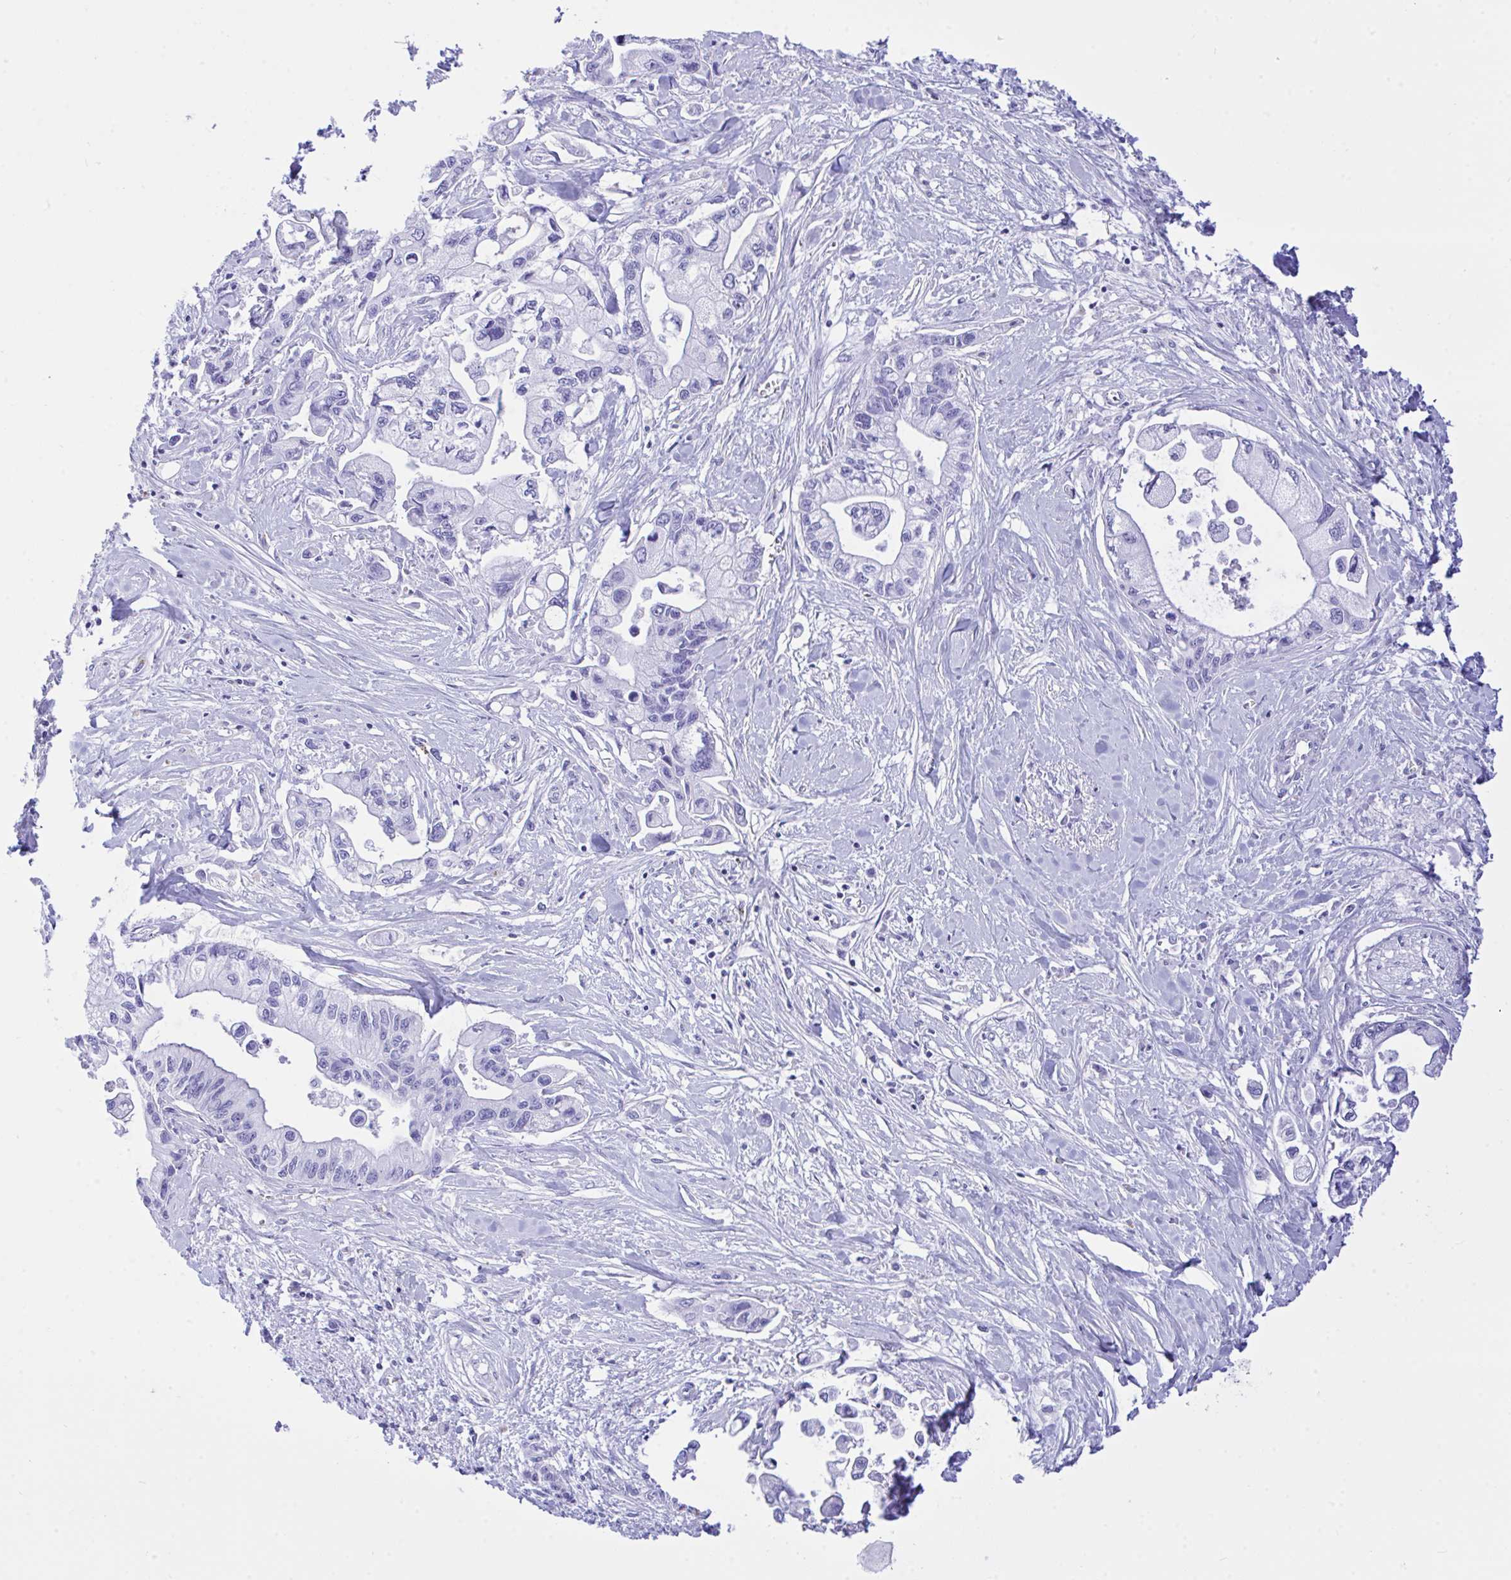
{"staining": {"intensity": "negative", "quantity": "none", "location": "none"}, "tissue": "pancreatic cancer", "cell_type": "Tumor cells", "image_type": "cancer", "snomed": [{"axis": "morphology", "description": "Adenocarcinoma, NOS"}, {"axis": "topography", "description": "Pancreas"}], "caption": "Immunohistochemistry micrograph of pancreatic cancer (adenocarcinoma) stained for a protein (brown), which shows no staining in tumor cells. (Stains: DAB (3,3'-diaminobenzidine) IHC with hematoxylin counter stain, Microscopy: brightfield microscopy at high magnification).", "gene": "SELENOV", "patient": {"sex": "male", "age": 61}}